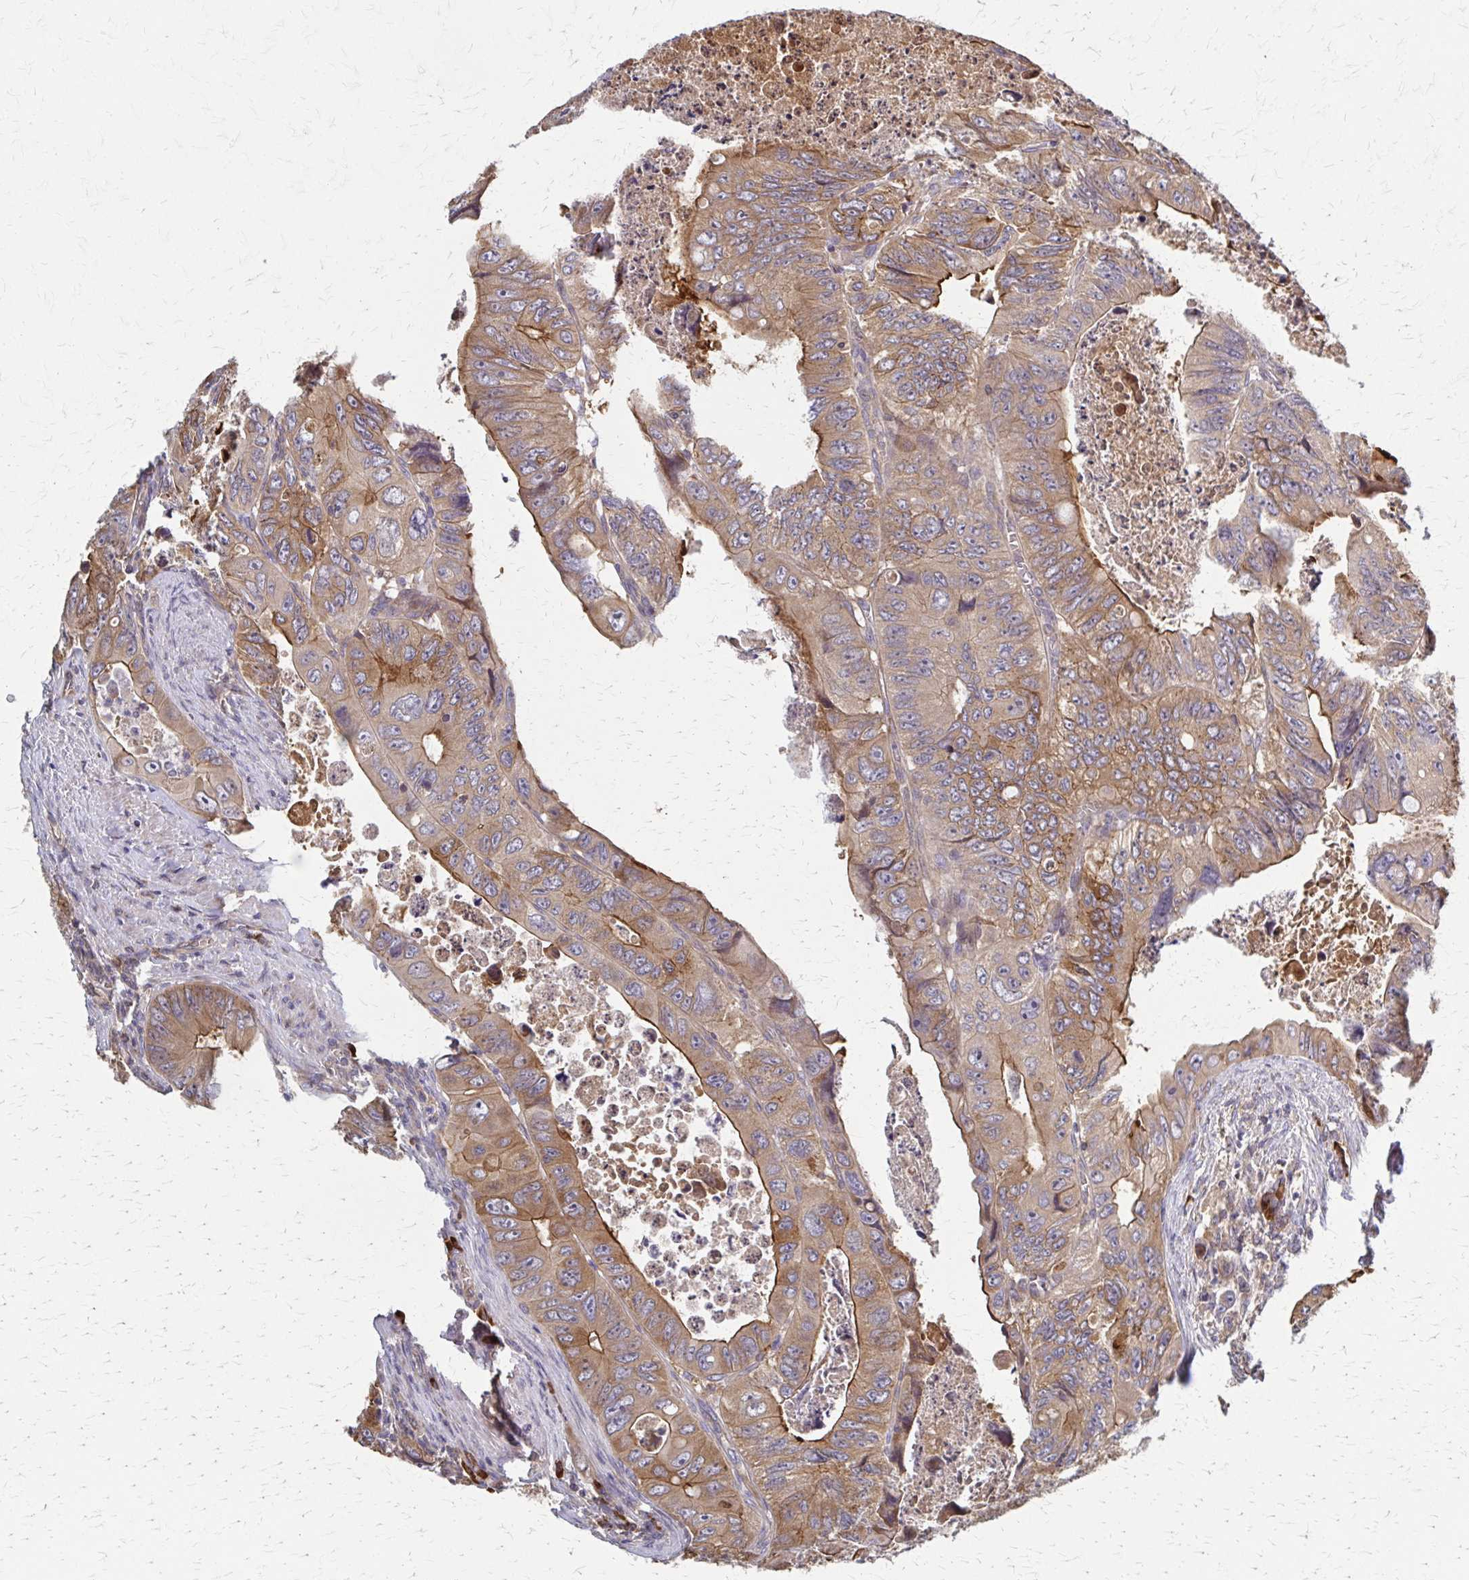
{"staining": {"intensity": "moderate", "quantity": ">75%", "location": "cytoplasmic/membranous"}, "tissue": "colorectal cancer", "cell_type": "Tumor cells", "image_type": "cancer", "snomed": [{"axis": "morphology", "description": "Adenocarcinoma, NOS"}, {"axis": "topography", "description": "Colon"}], "caption": "Immunohistochemistry of human colorectal cancer reveals medium levels of moderate cytoplasmic/membranous expression in approximately >75% of tumor cells. Nuclei are stained in blue.", "gene": "EEF2", "patient": {"sex": "female", "age": 84}}